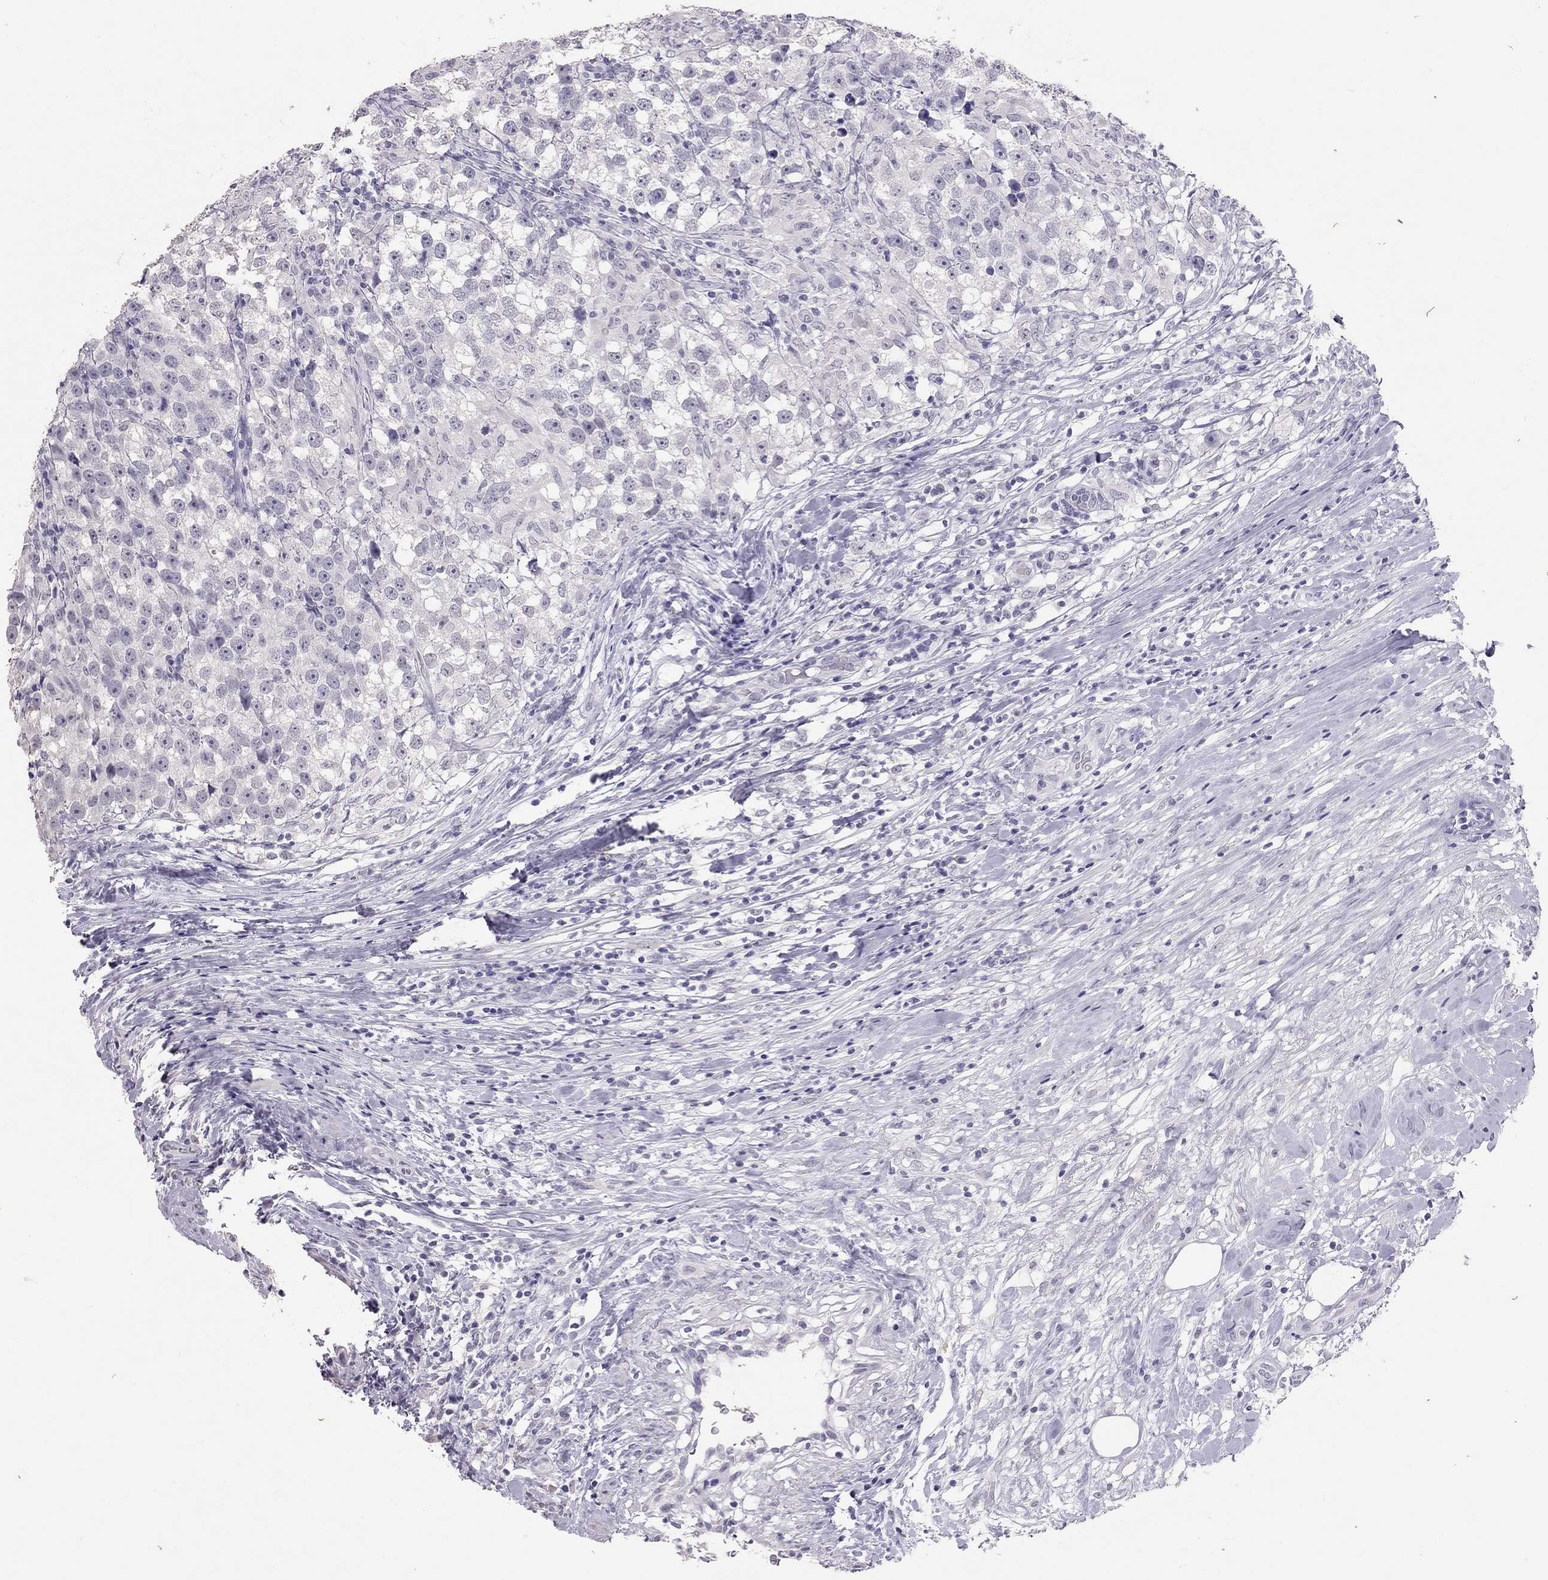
{"staining": {"intensity": "negative", "quantity": "none", "location": "none"}, "tissue": "testis cancer", "cell_type": "Tumor cells", "image_type": "cancer", "snomed": [{"axis": "morphology", "description": "Seminoma, NOS"}, {"axis": "topography", "description": "Testis"}], "caption": "Immunohistochemical staining of human testis seminoma reveals no significant expression in tumor cells. (Brightfield microscopy of DAB (3,3'-diaminobenzidine) immunohistochemistry (IHC) at high magnification).", "gene": "PSMB11", "patient": {"sex": "male", "age": 46}}